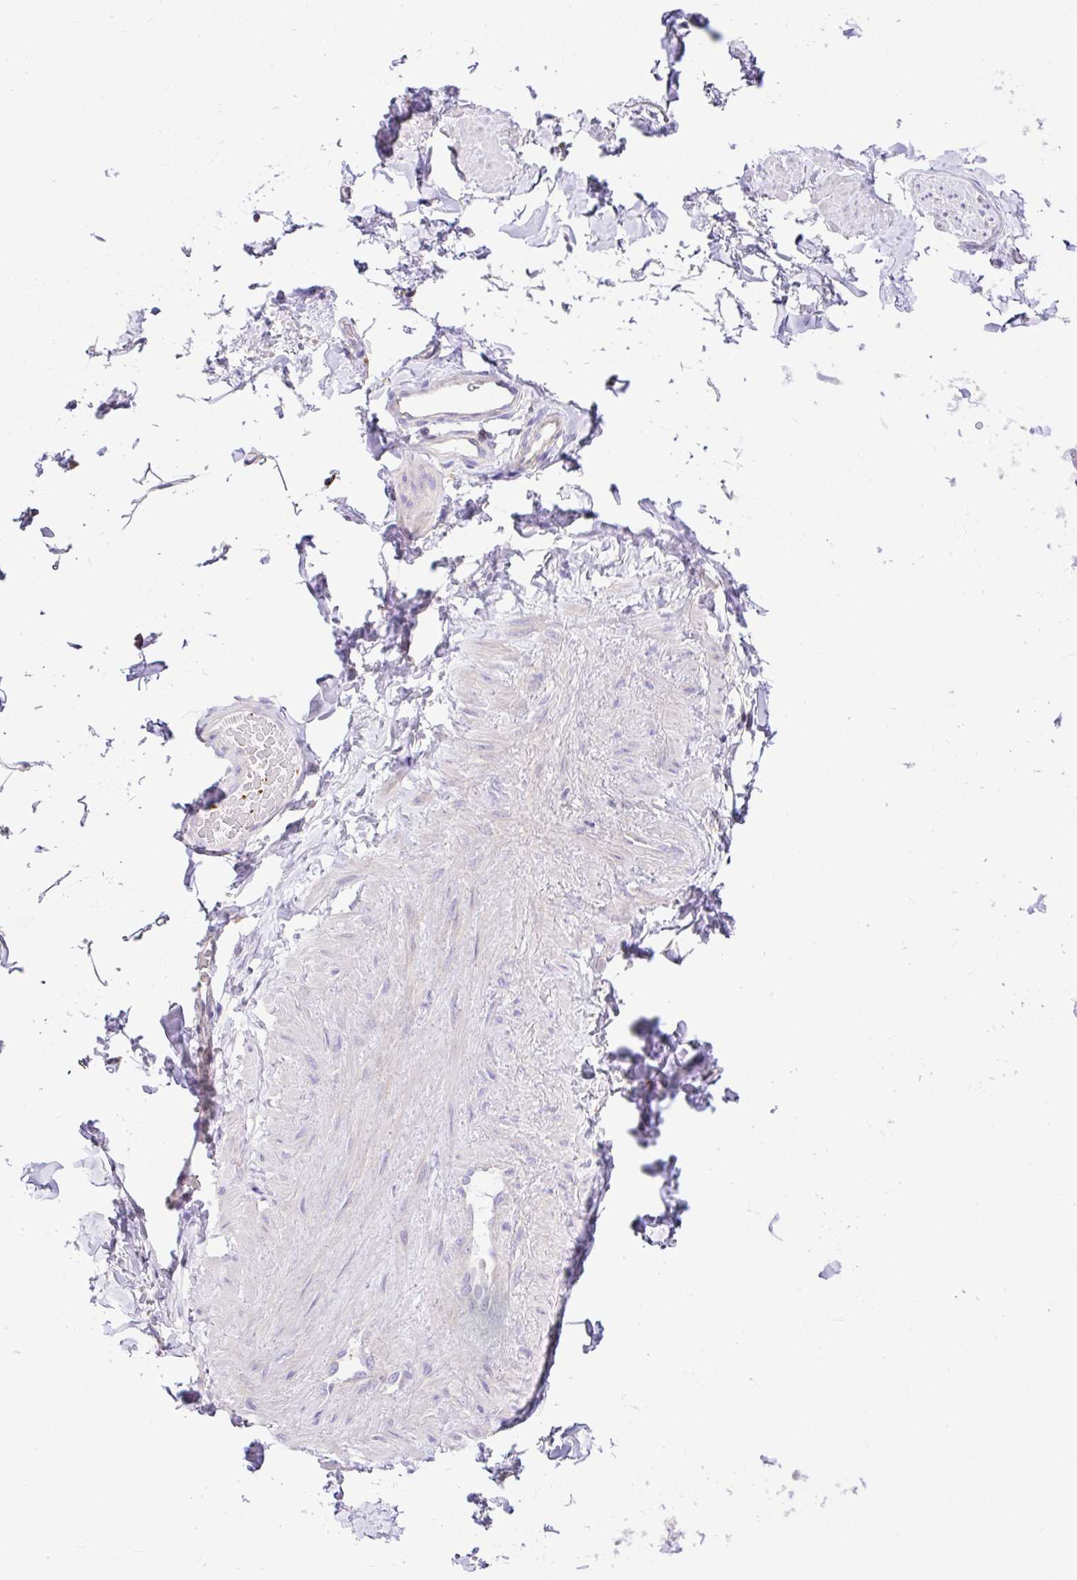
{"staining": {"intensity": "negative", "quantity": "none", "location": "none"}, "tissue": "adipose tissue", "cell_type": "Adipocytes", "image_type": "normal", "snomed": [{"axis": "morphology", "description": "Normal tissue, NOS"}, {"axis": "topography", "description": "Vascular tissue"}, {"axis": "topography", "description": "Peripheral nerve tissue"}], "caption": "This is an immunohistochemistry image of benign adipose tissue. There is no positivity in adipocytes.", "gene": "CCDC142", "patient": {"sex": "male", "age": 41}}